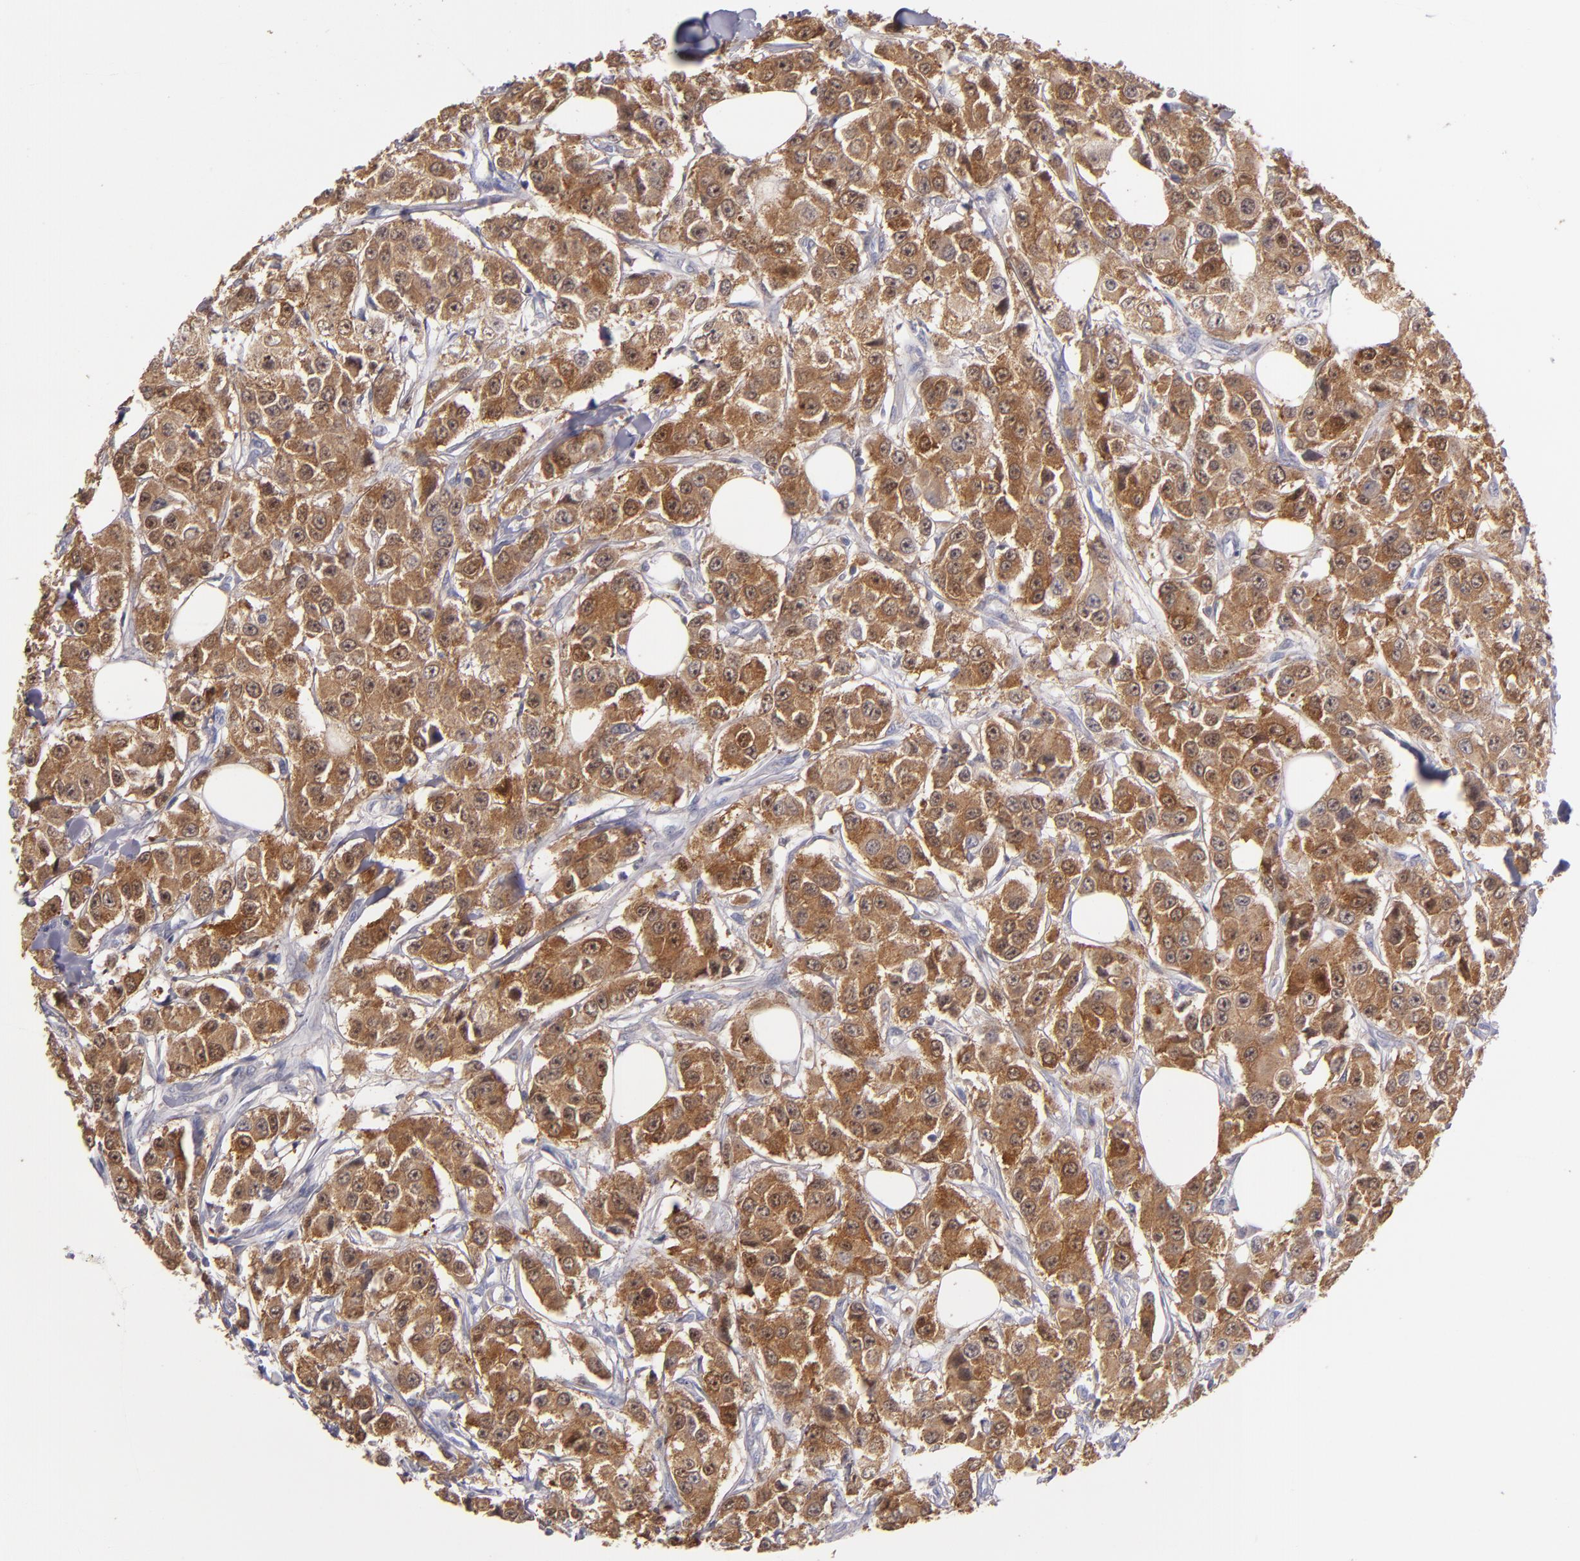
{"staining": {"intensity": "strong", "quantity": ">75%", "location": "cytoplasmic/membranous"}, "tissue": "breast cancer", "cell_type": "Tumor cells", "image_type": "cancer", "snomed": [{"axis": "morphology", "description": "Duct carcinoma"}, {"axis": "topography", "description": "Breast"}], "caption": "Tumor cells demonstrate high levels of strong cytoplasmic/membranous positivity in approximately >75% of cells in human breast cancer (invasive ductal carcinoma). The staining is performed using DAB brown chromogen to label protein expression. The nuclei are counter-stained blue using hematoxylin.", "gene": "PRKCD", "patient": {"sex": "female", "age": 58}}